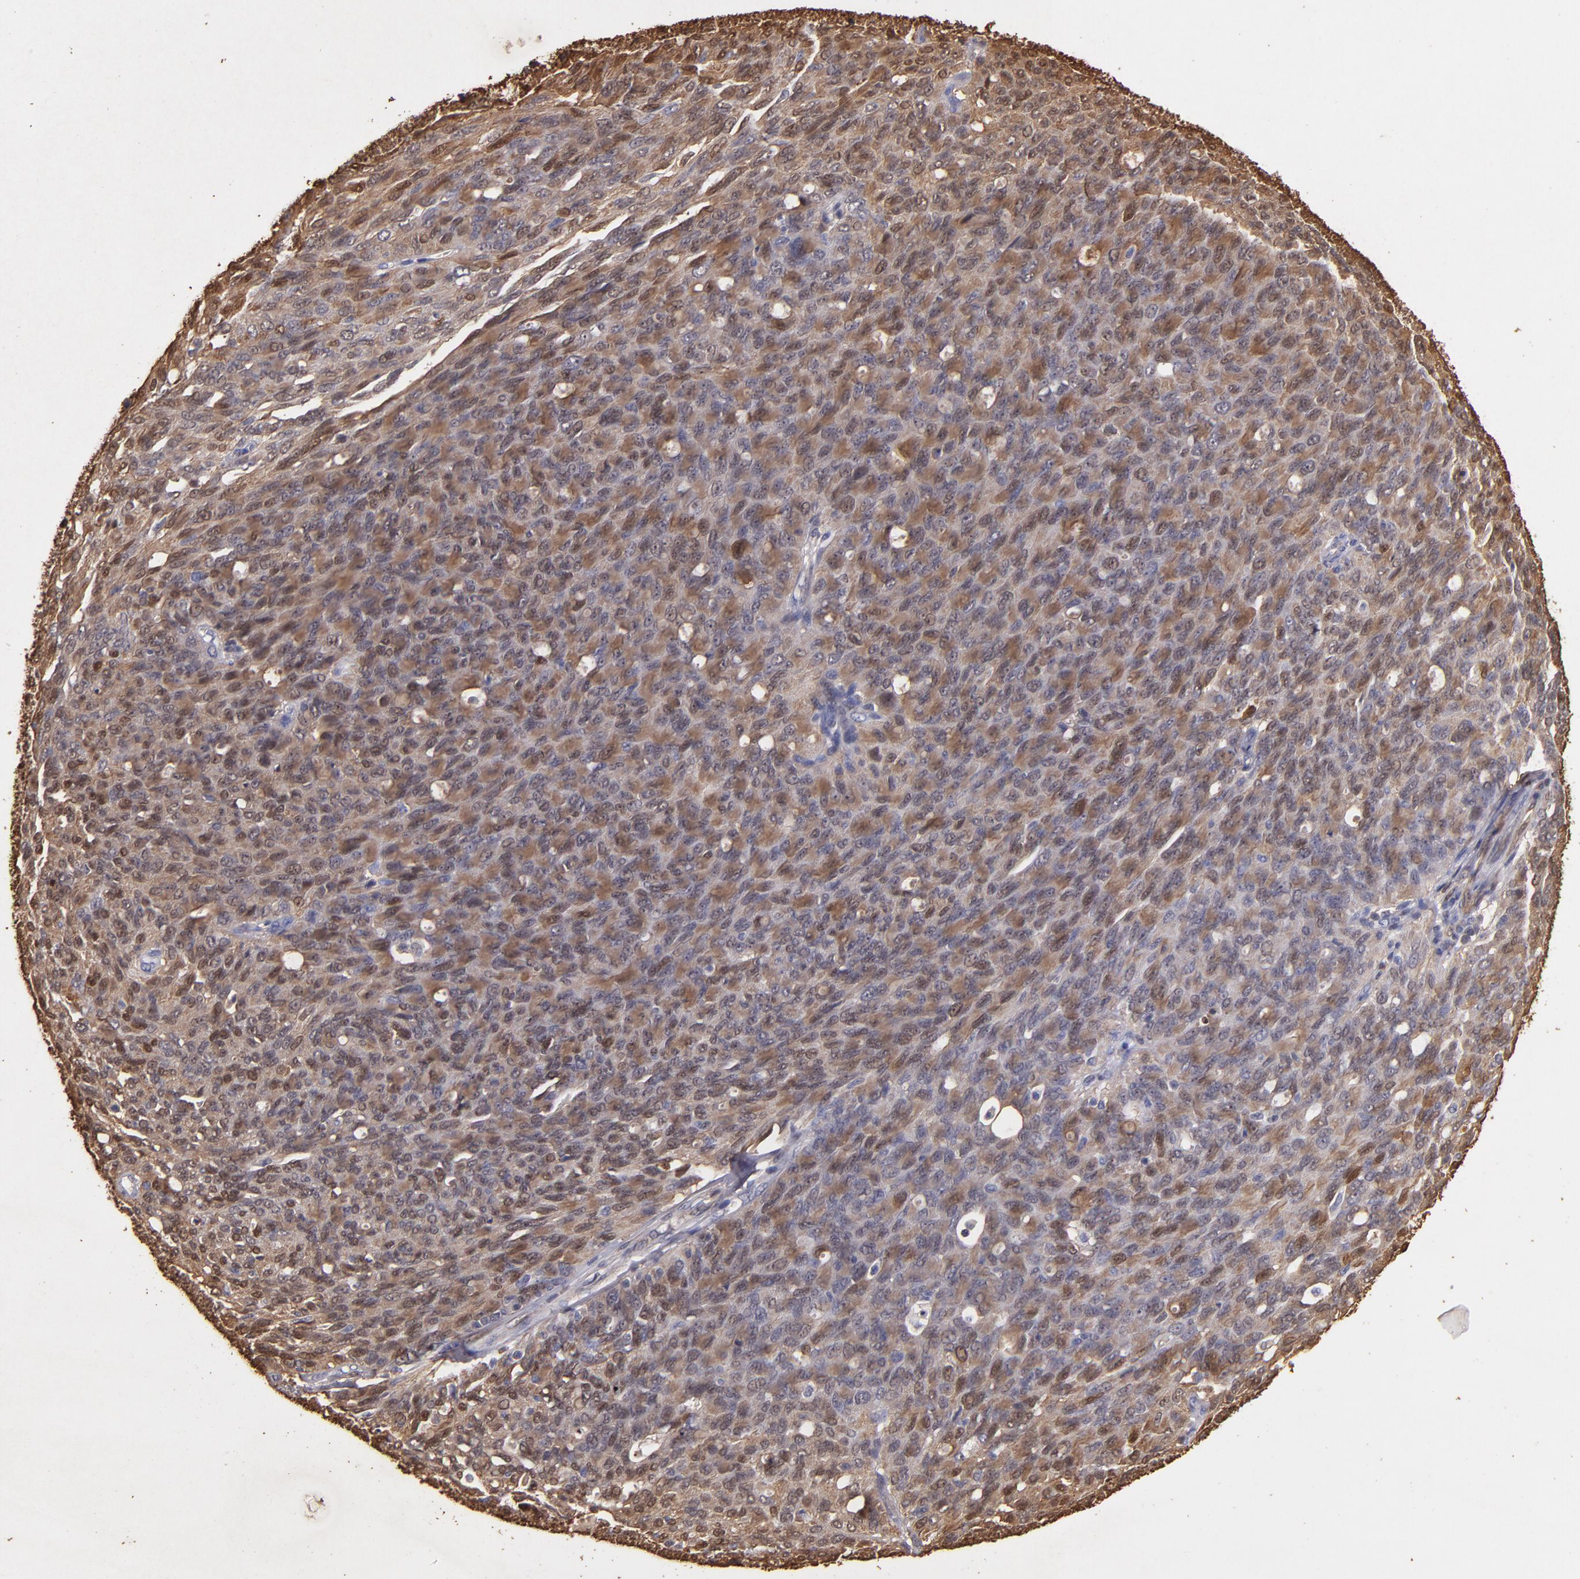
{"staining": {"intensity": "moderate", "quantity": ">75%", "location": "cytoplasmic/membranous"}, "tissue": "ovarian cancer", "cell_type": "Tumor cells", "image_type": "cancer", "snomed": [{"axis": "morphology", "description": "Carcinoma, endometroid"}, {"axis": "topography", "description": "Ovary"}], "caption": "Protein staining of ovarian cancer (endometroid carcinoma) tissue displays moderate cytoplasmic/membranous positivity in approximately >75% of tumor cells.", "gene": "S100A6", "patient": {"sex": "female", "age": 60}}